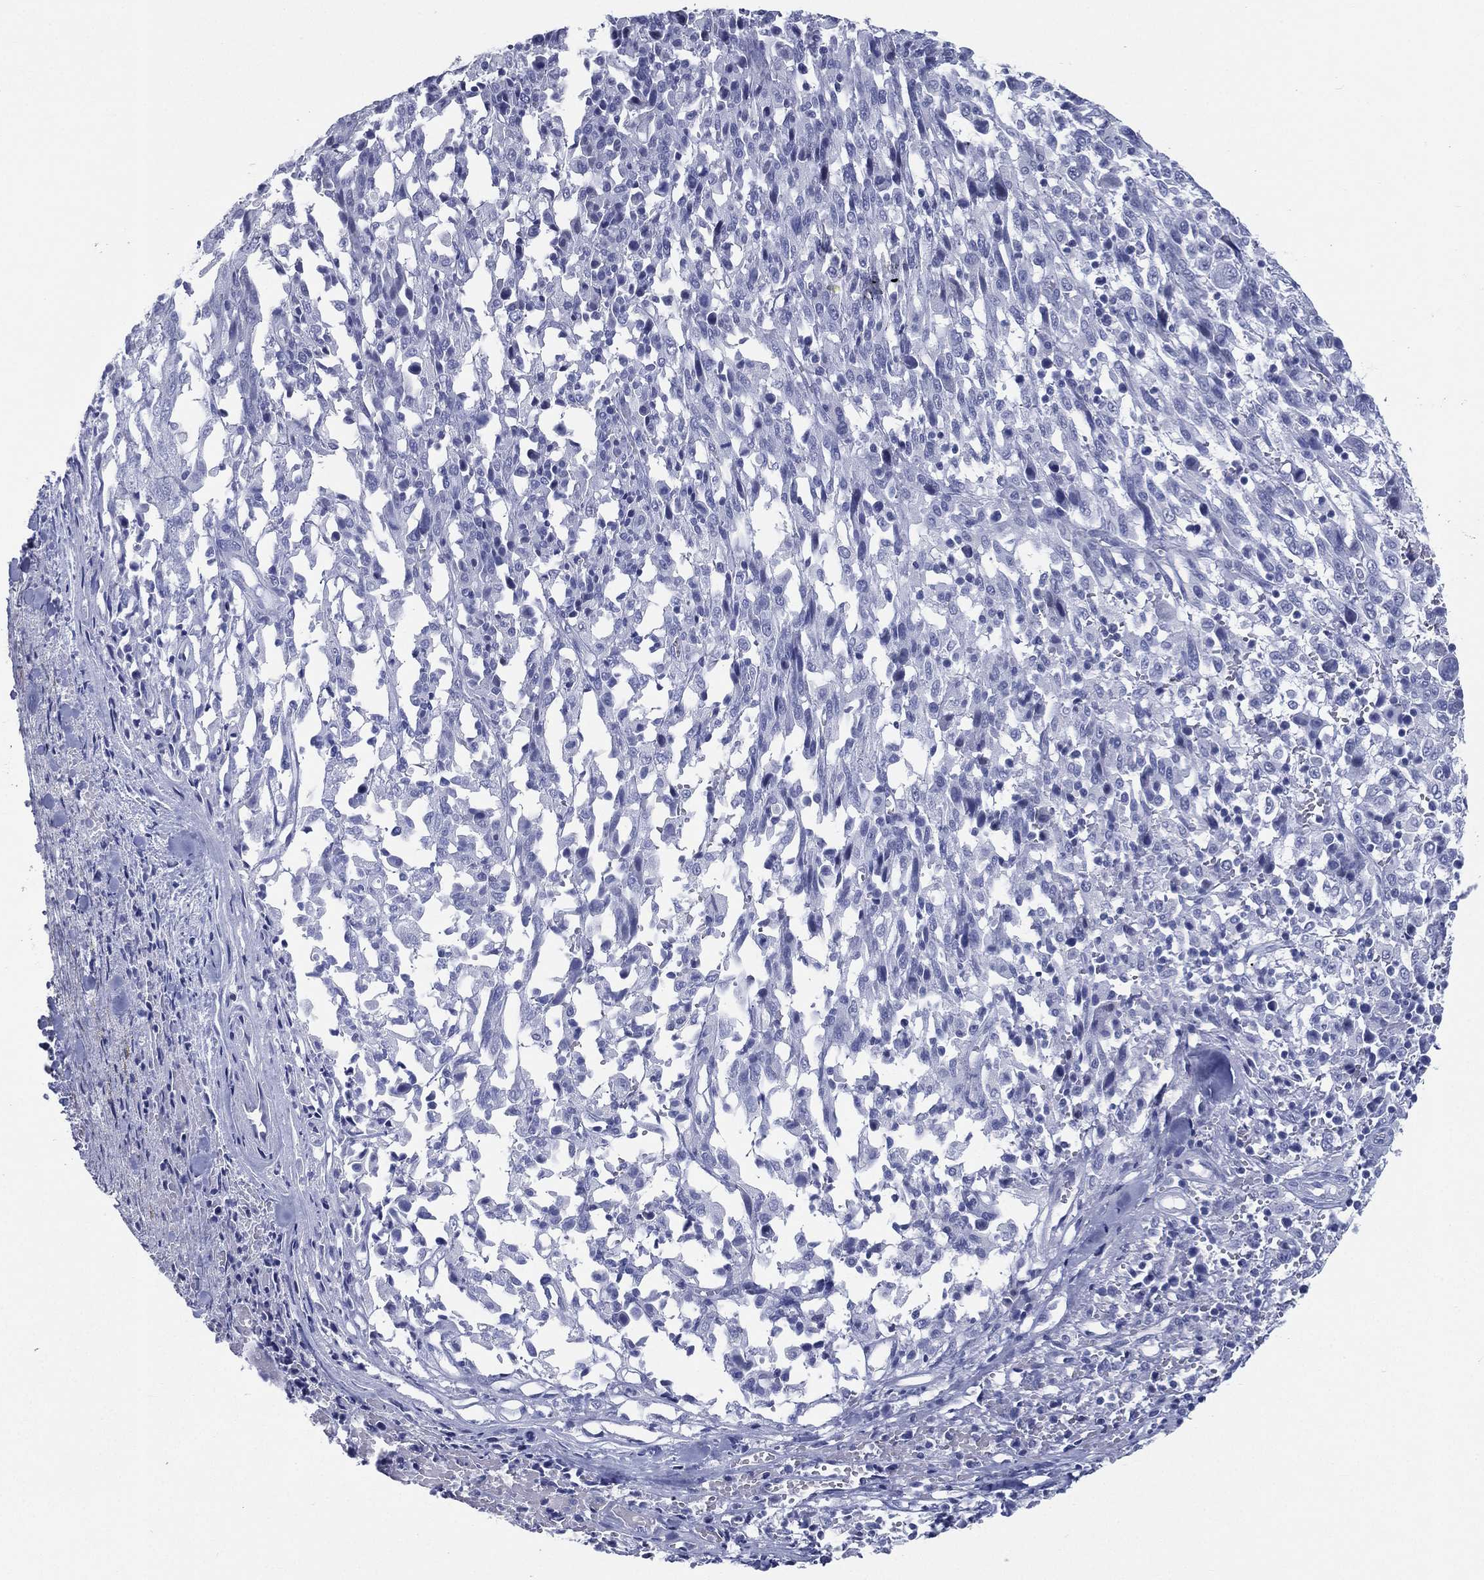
{"staining": {"intensity": "negative", "quantity": "none", "location": "none"}, "tissue": "melanoma", "cell_type": "Tumor cells", "image_type": "cancer", "snomed": [{"axis": "morphology", "description": "Malignant melanoma, NOS"}, {"axis": "topography", "description": "Skin"}], "caption": "DAB (3,3'-diaminobenzidine) immunohistochemical staining of human melanoma demonstrates no significant positivity in tumor cells.", "gene": "RSPH4A", "patient": {"sex": "female", "age": 91}}